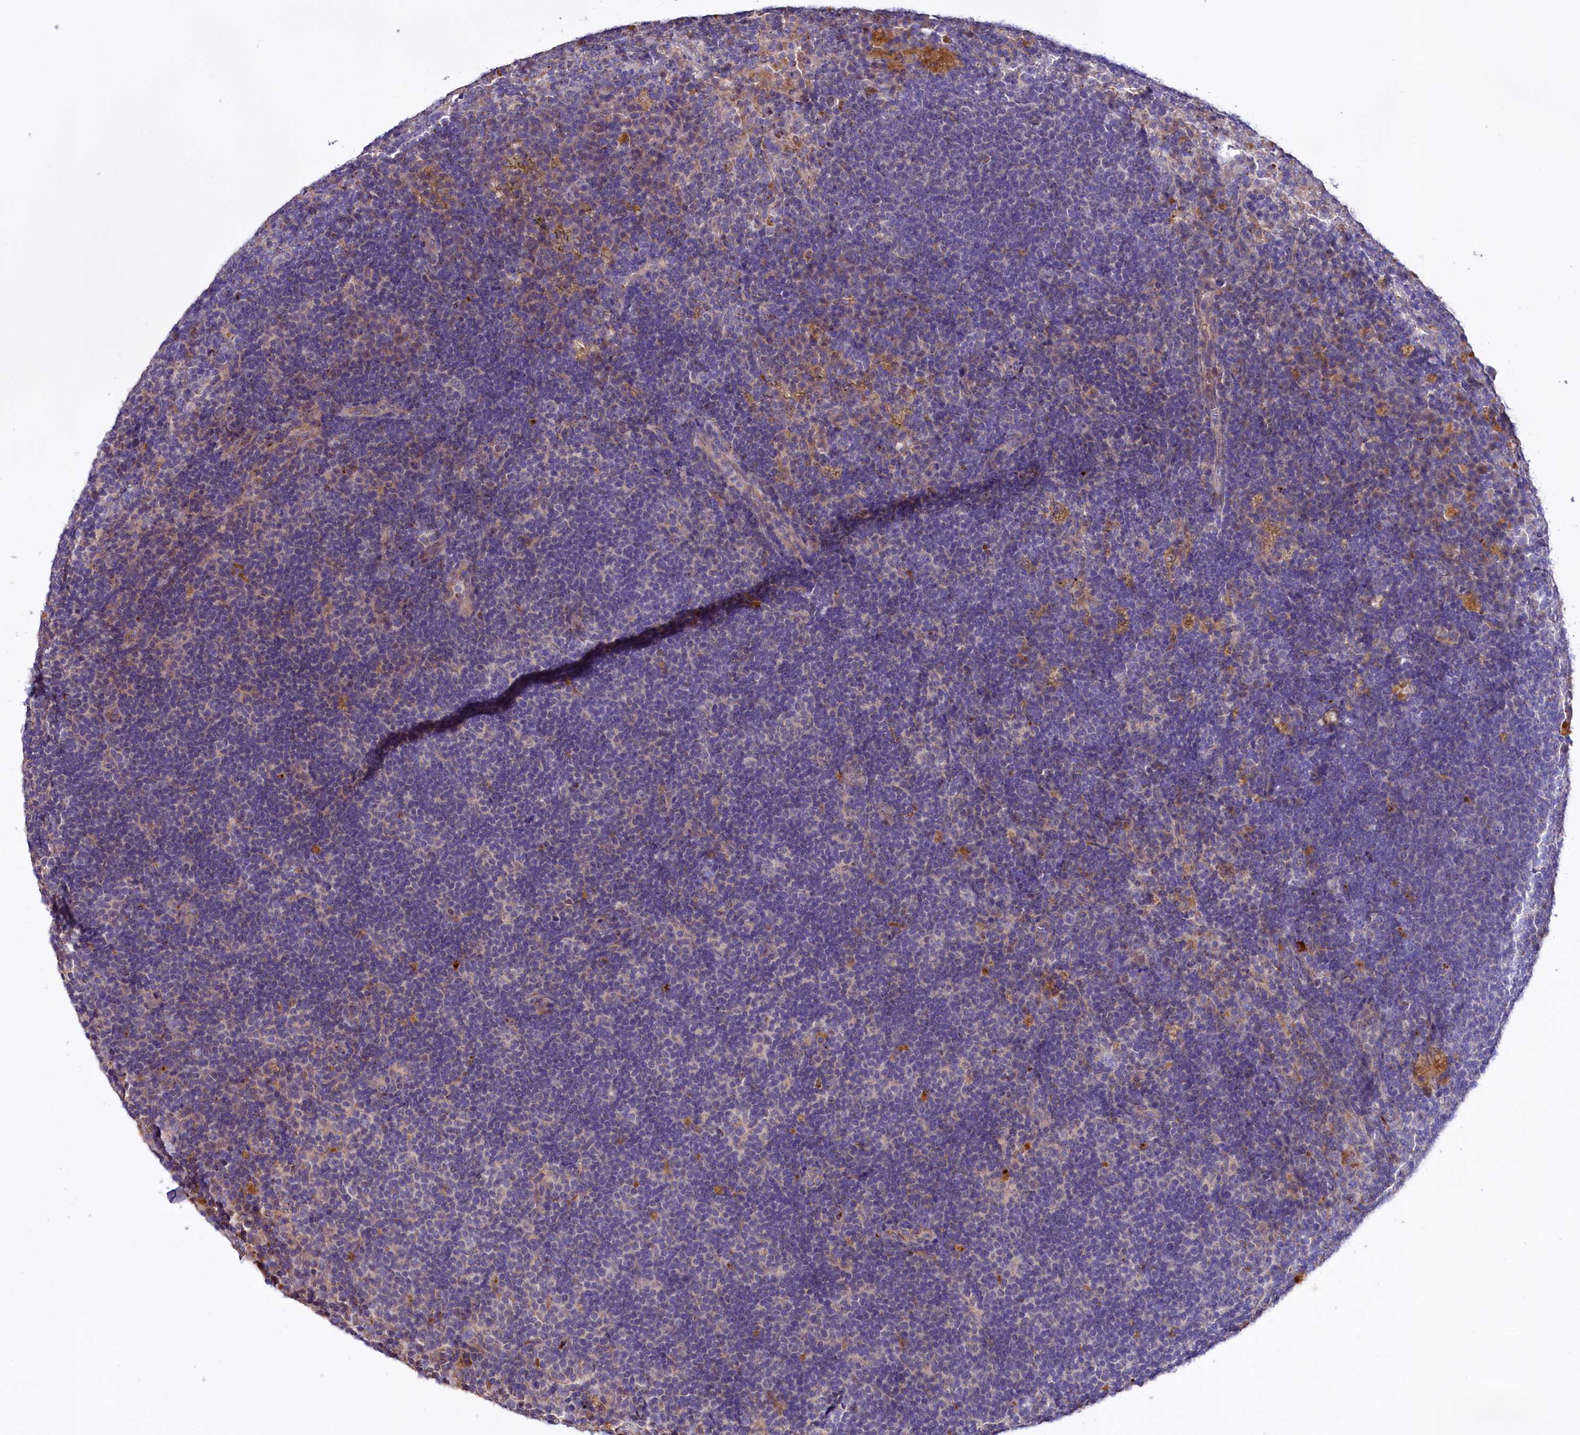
{"staining": {"intensity": "negative", "quantity": "none", "location": "none"}, "tissue": "lymph node", "cell_type": "Germinal center cells", "image_type": "normal", "snomed": [{"axis": "morphology", "description": "Normal tissue, NOS"}, {"axis": "topography", "description": "Lymph node"}], "caption": "This histopathology image is of unremarkable lymph node stained with immunohistochemistry to label a protein in brown with the nuclei are counter-stained blue. There is no staining in germinal center cells. (DAB IHC visualized using brightfield microscopy, high magnification).", "gene": "ZNF45", "patient": {"sex": "female", "age": 70}}